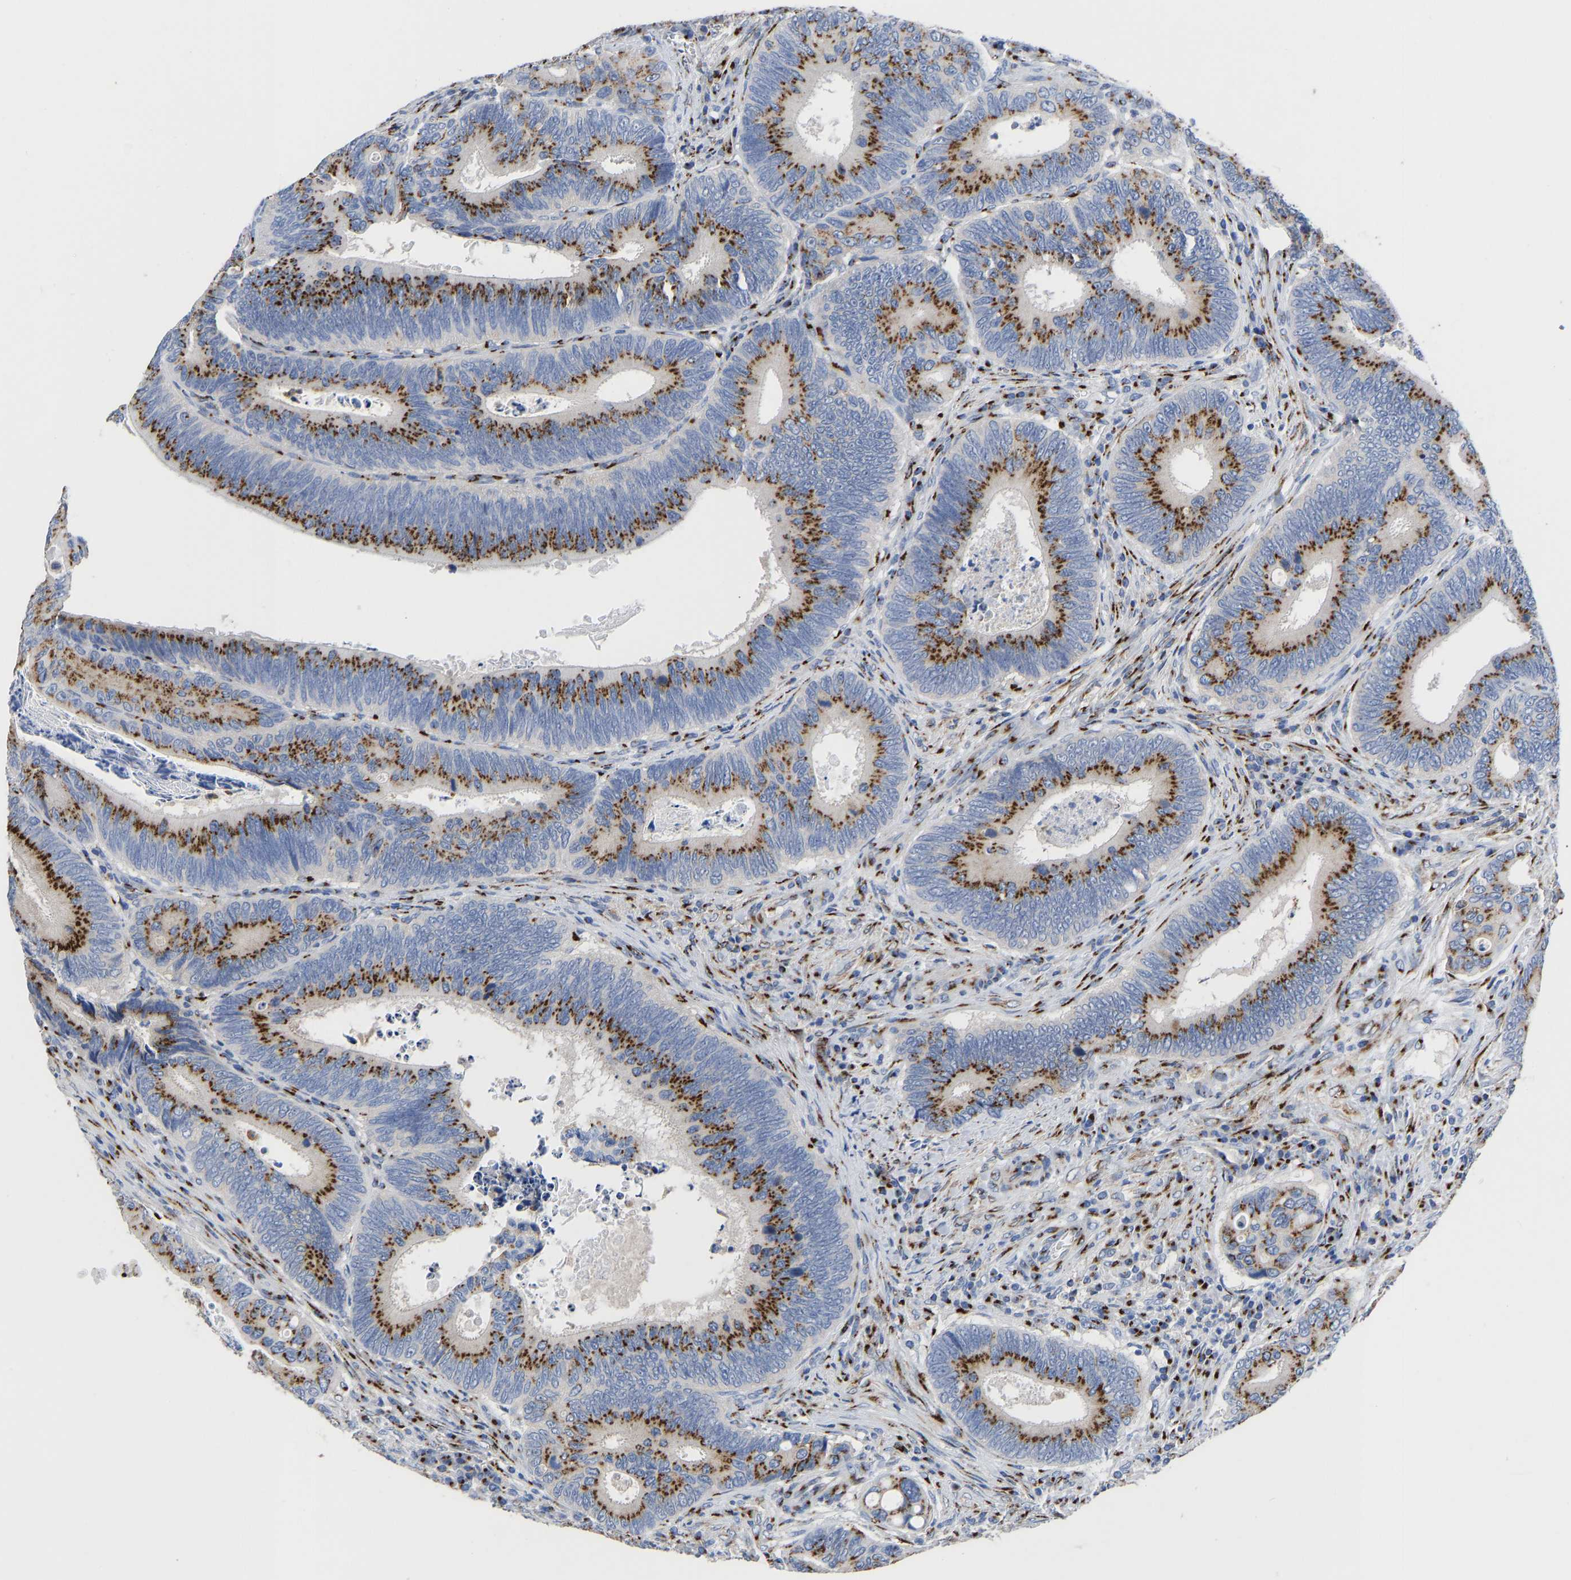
{"staining": {"intensity": "strong", "quantity": ">75%", "location": "cytoplasmic/membranous"}, "tissue": "colorectal cancer", "cell_type": "Tumor cells", "image_type": "cancer", "snomed": [{"axis": "morphology", "description": "Inflammation, NOS"}, {"axis": "morphology", "description": "Adenocarcinoma, NOS"}, {"axis": "topography", "description": "Colon"}], "caption": "Colorectal adenocarcinoma stained for a protein exhibits strong cytoplasmic/membranous positivity in tumor cells. (Stains: DAB (3,3'-diaminobenzidine) in brown, nuclei in blue, Microscopy: brightfield microscopy at high magnification).", "gene": "TMEM87A", "patient": {"sex": "male", "age": 72}}